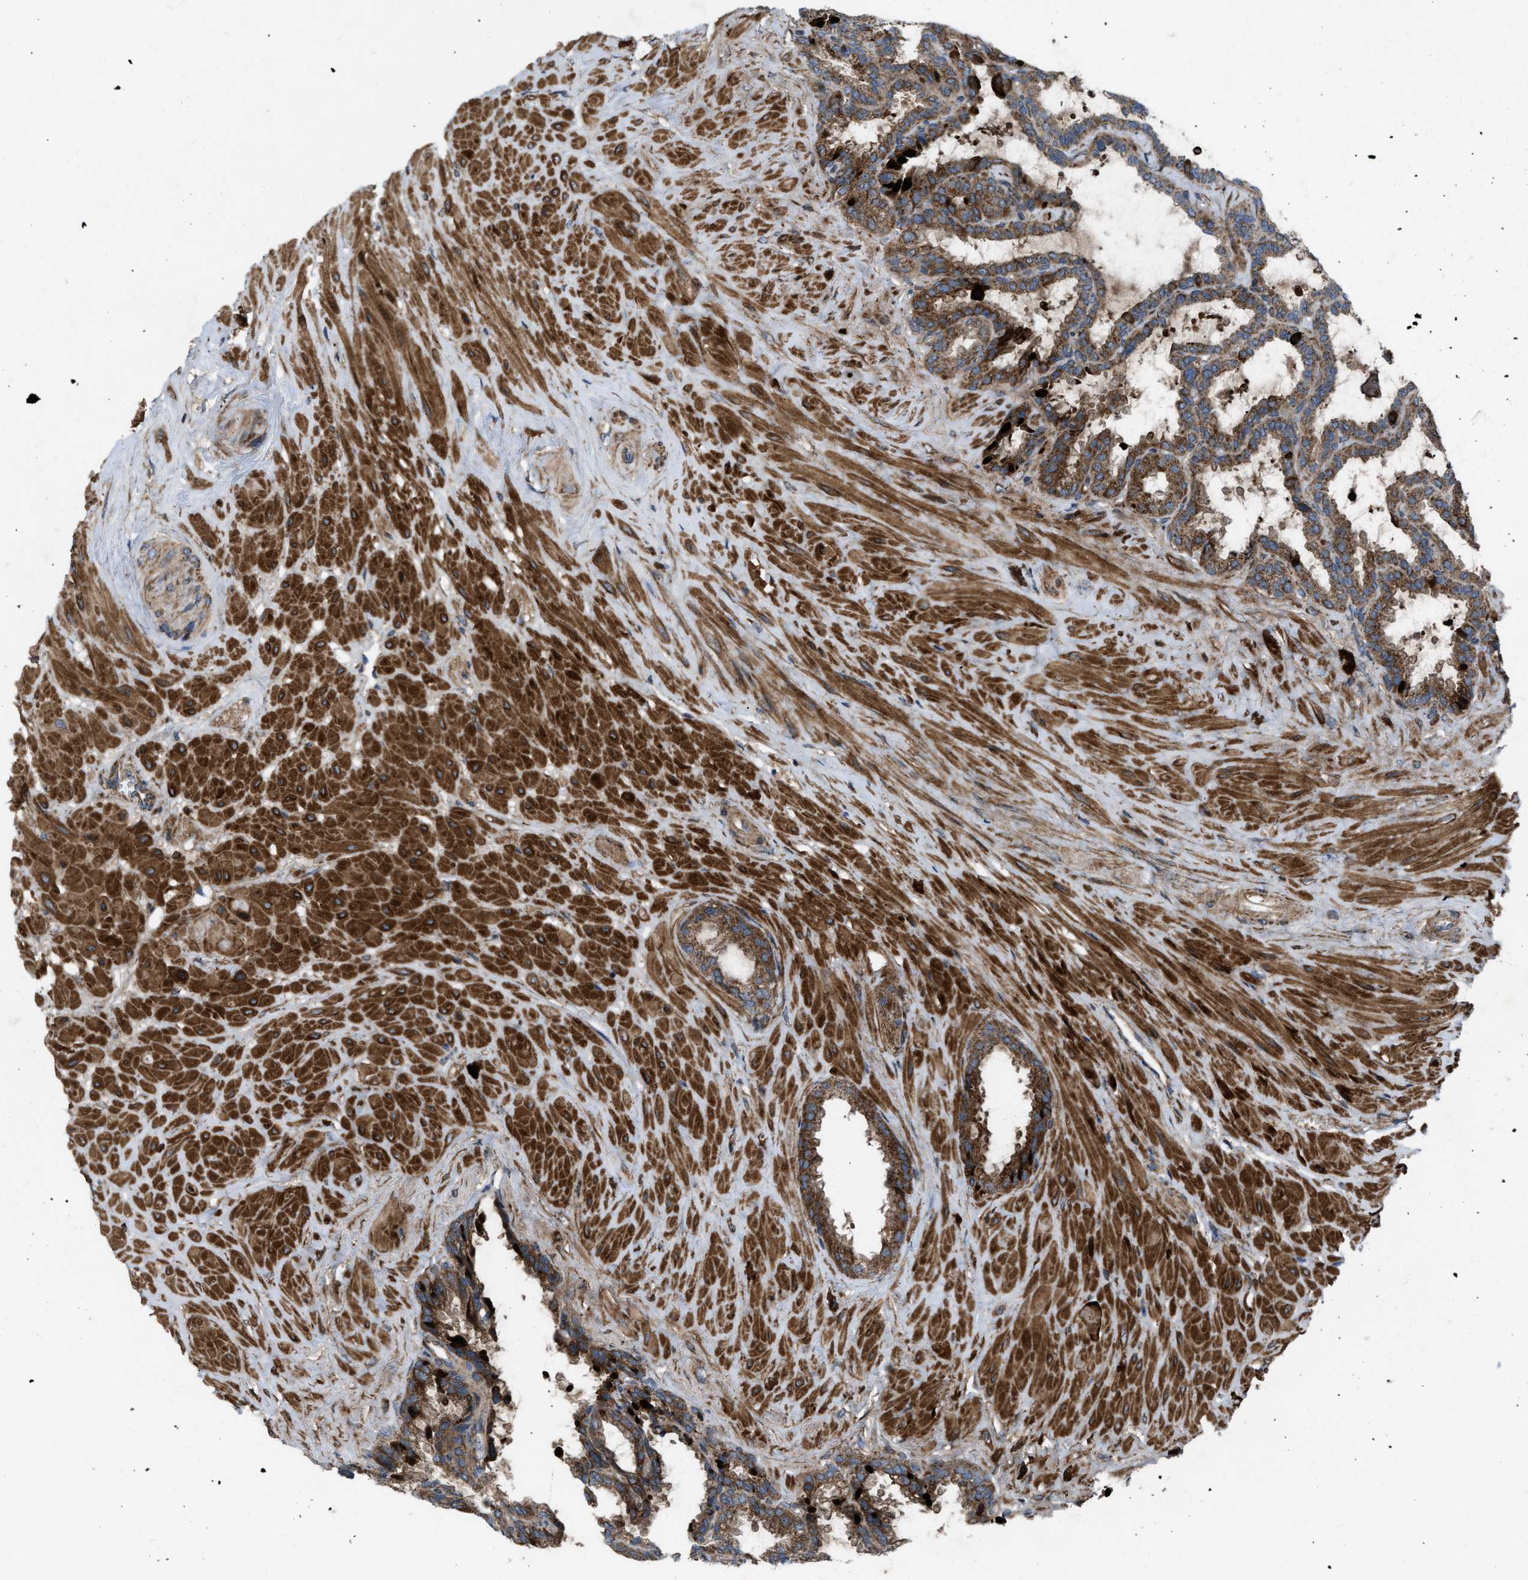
{"staining": {"intensity": "moderate", "quantity": ">75%", "location": "cytoplasmic/membranous"}, "tissue": "seminal vesicle", "cell_type": "Glandular cells", "image_type": "normal", "snomed": [{"axis": "morphology", "description": "Normal tissue, NOS"}, {"axis": "topography", "description": "Seminal veicle"}], "caption": "Unremarkable seminal vesicle demonstrates moderate cytoplasmic/membranous staining in about >75% of glandular cells, visualized by immunohistochemistry.", "gene": "PER3", "patient": {"sex": "male", "age": 46}}